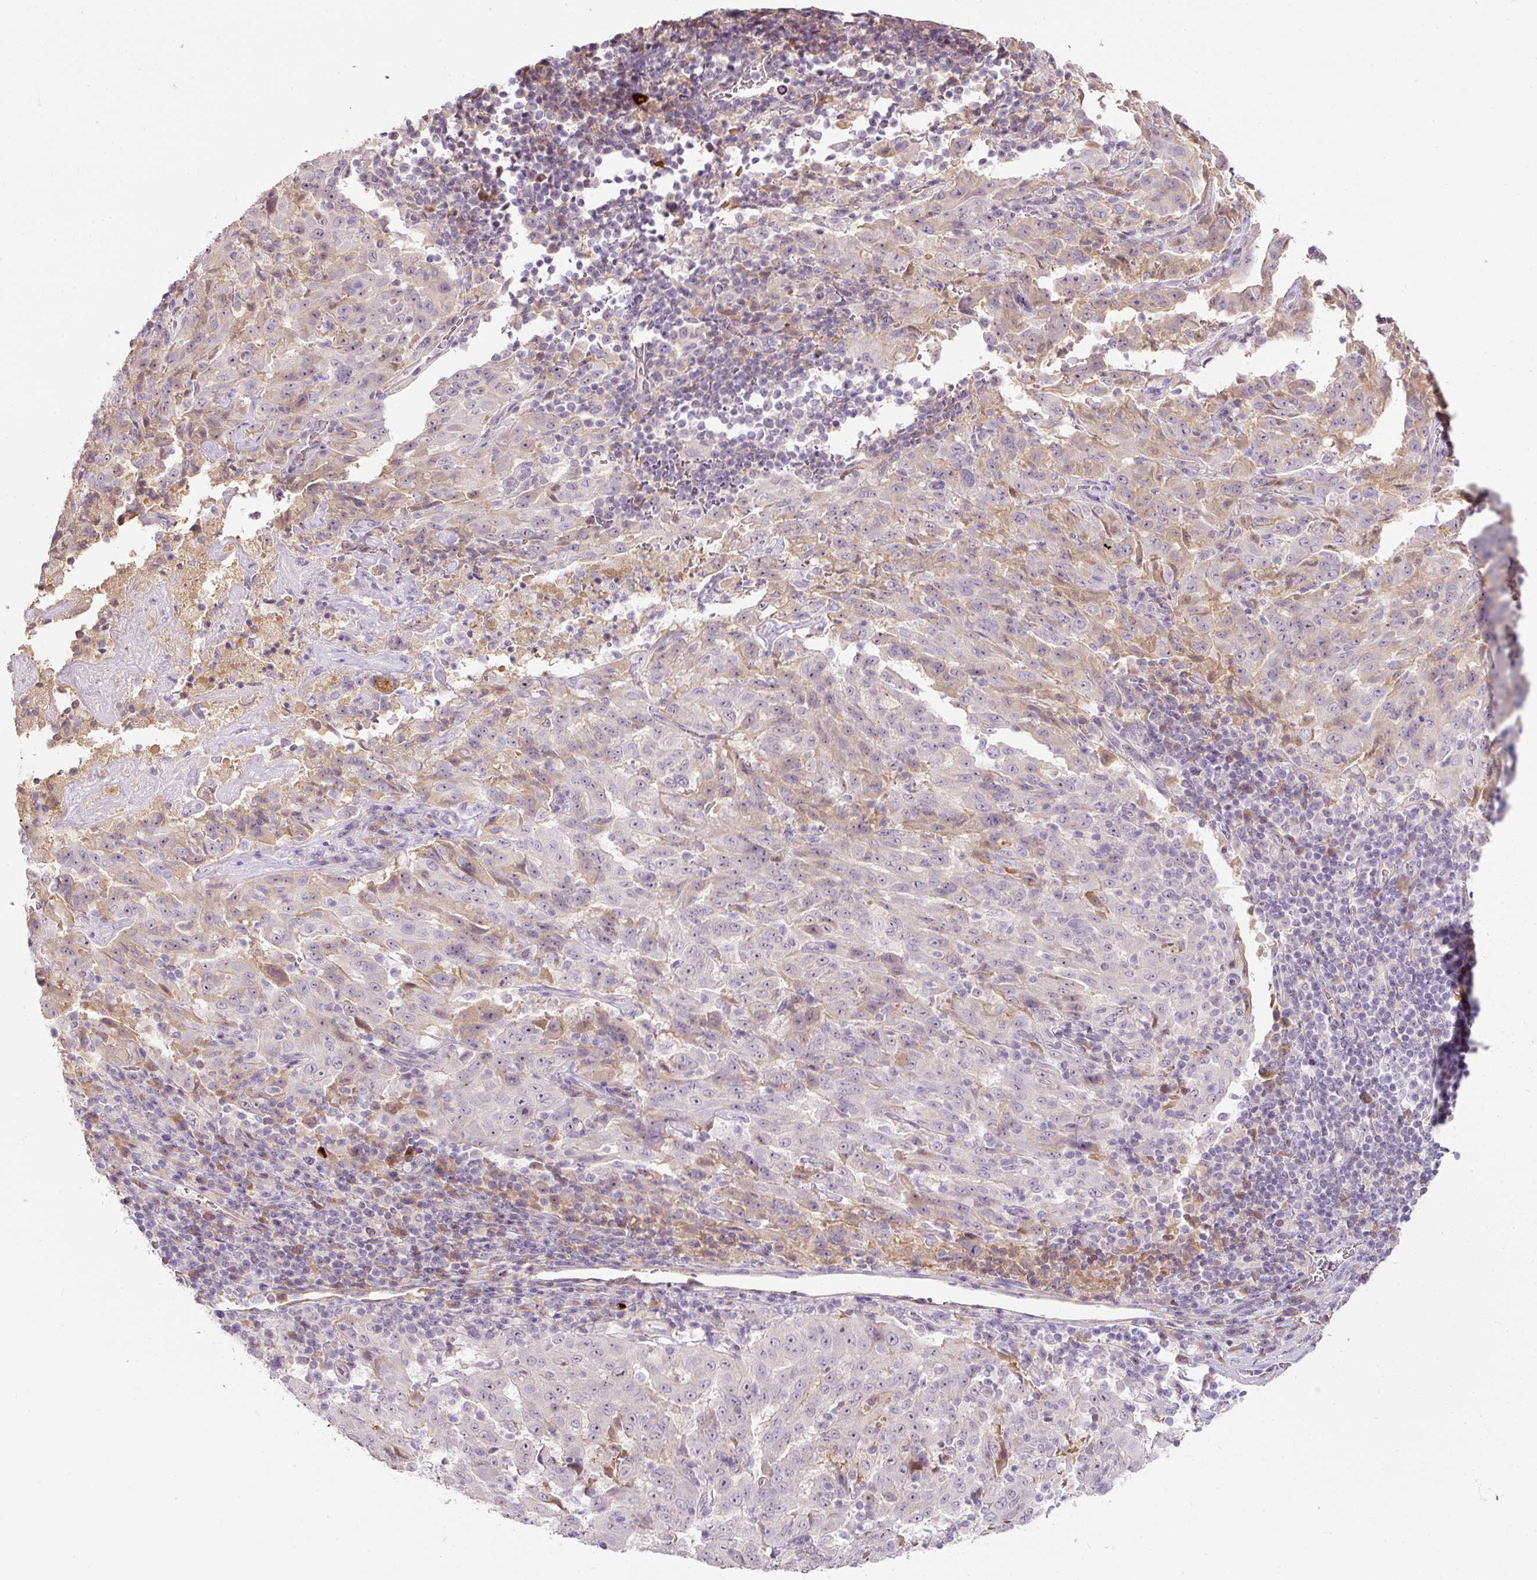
{"staining": {"intensity": "weak", "quantity": "25%-75%", "location": "nuclear"}, "tissue": "pancreatic cancer", "cell_type": "Tumor cells", "image_type": "cancer", "snomed": [{"axis": "morphology", "description": "Adenocarcinoma, NOS"}, {"axis": "topography", "description": "Pancreas"}], "caption": "Protein expression analysis of human pancreatic adenocarcinoma reveals weak nuclear staining in approximately 25%-75% of tumor cells.", "gene": "TMEM37", "patient": {"sex": "male", "age": 63}}